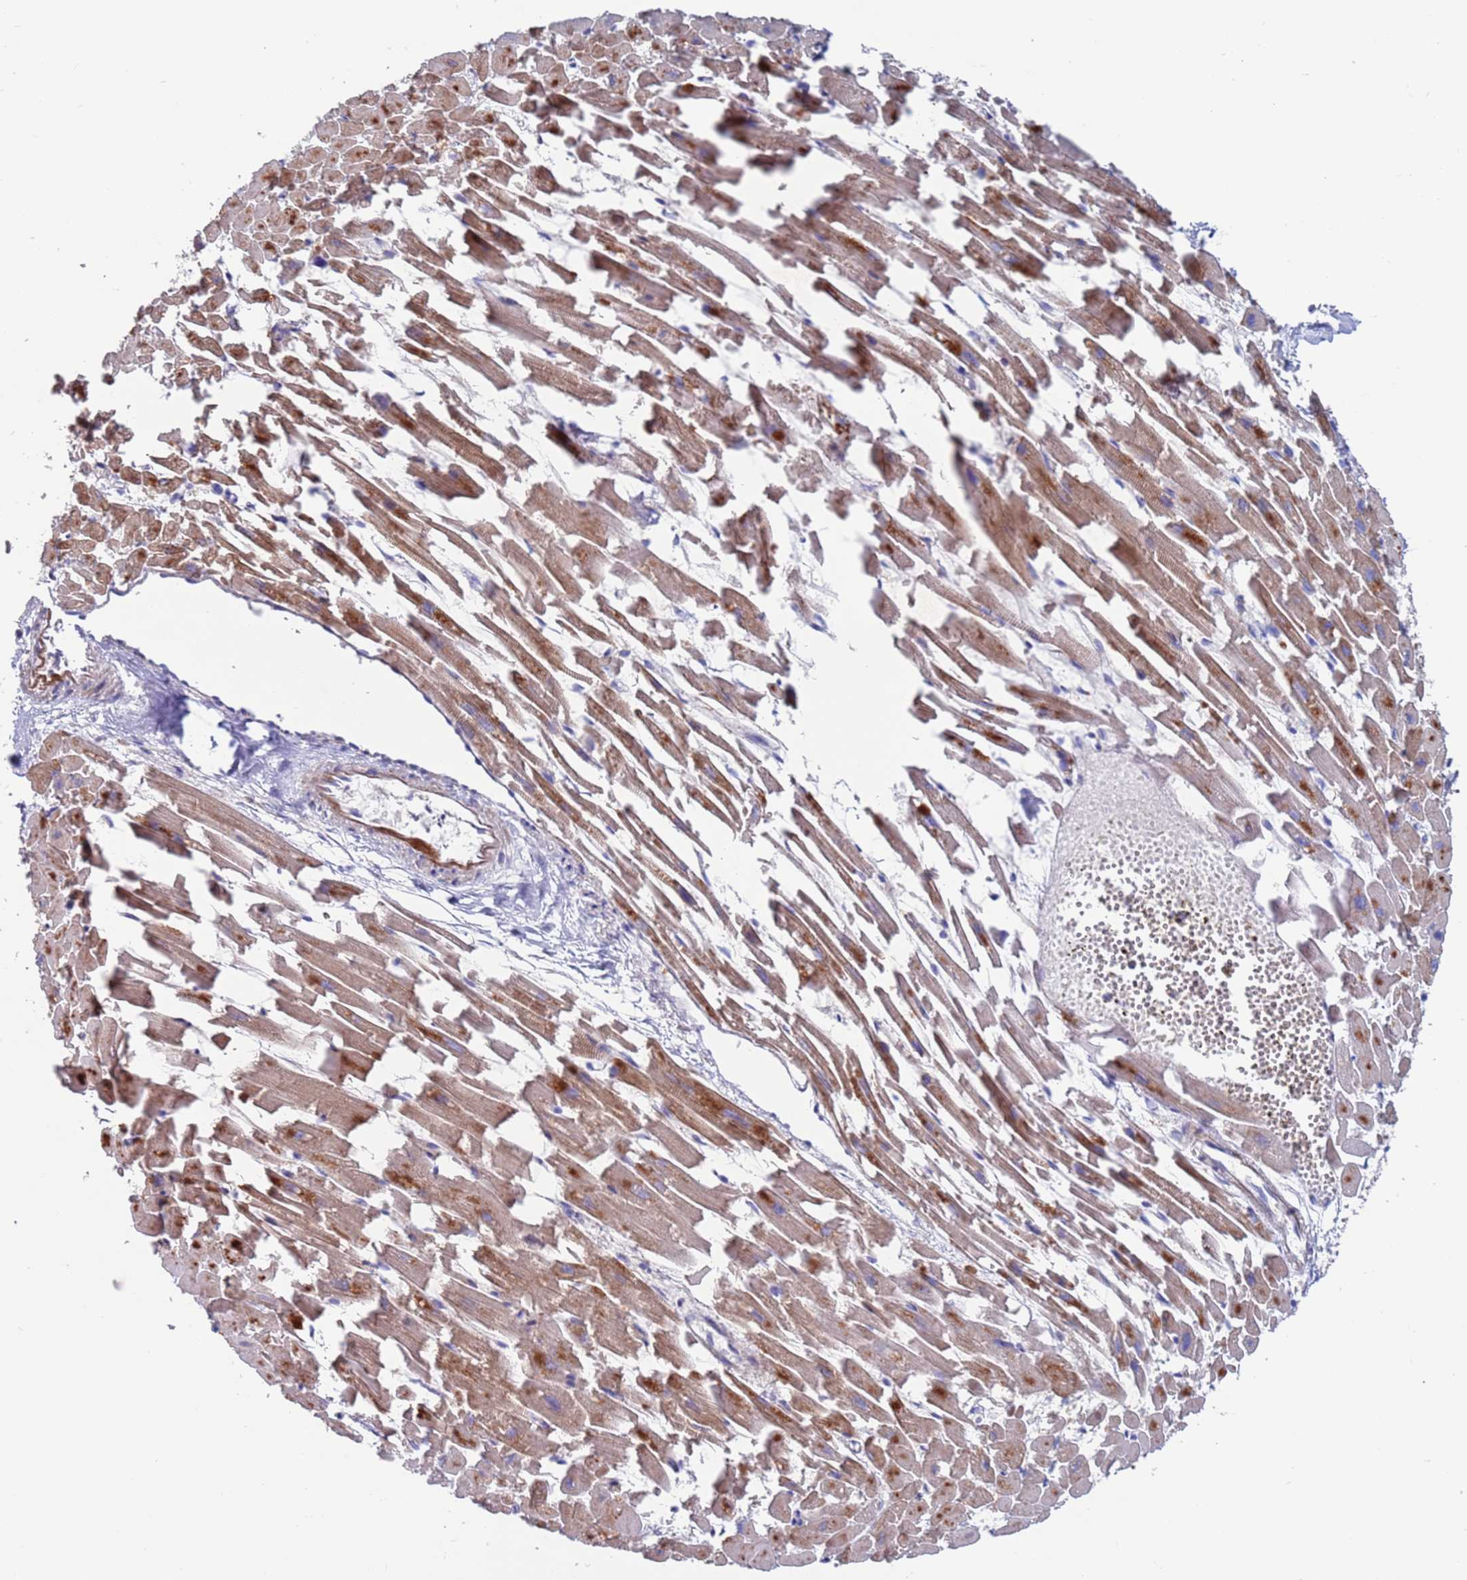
{"staining": {"intensity": "strong", "quantity": "25%-75%", "location": "cytoplasmic/membranous"}, "tissue": "heart muscle", "cell_type": "Cardiomyocytes", "image_type": "normal", "snomed": [{"axis": "morphology", "description": "Normal tissue, NOS"}, {"axis": "topography", "description": "Heart"}], "caption": "Strong cytoplasmic/membranous expression is present in approximately 25%-75% of cardiomyocytes in benign heart muscle.", "gene": "FBXO27", "patient": {"sex": "female", "age": 64}}